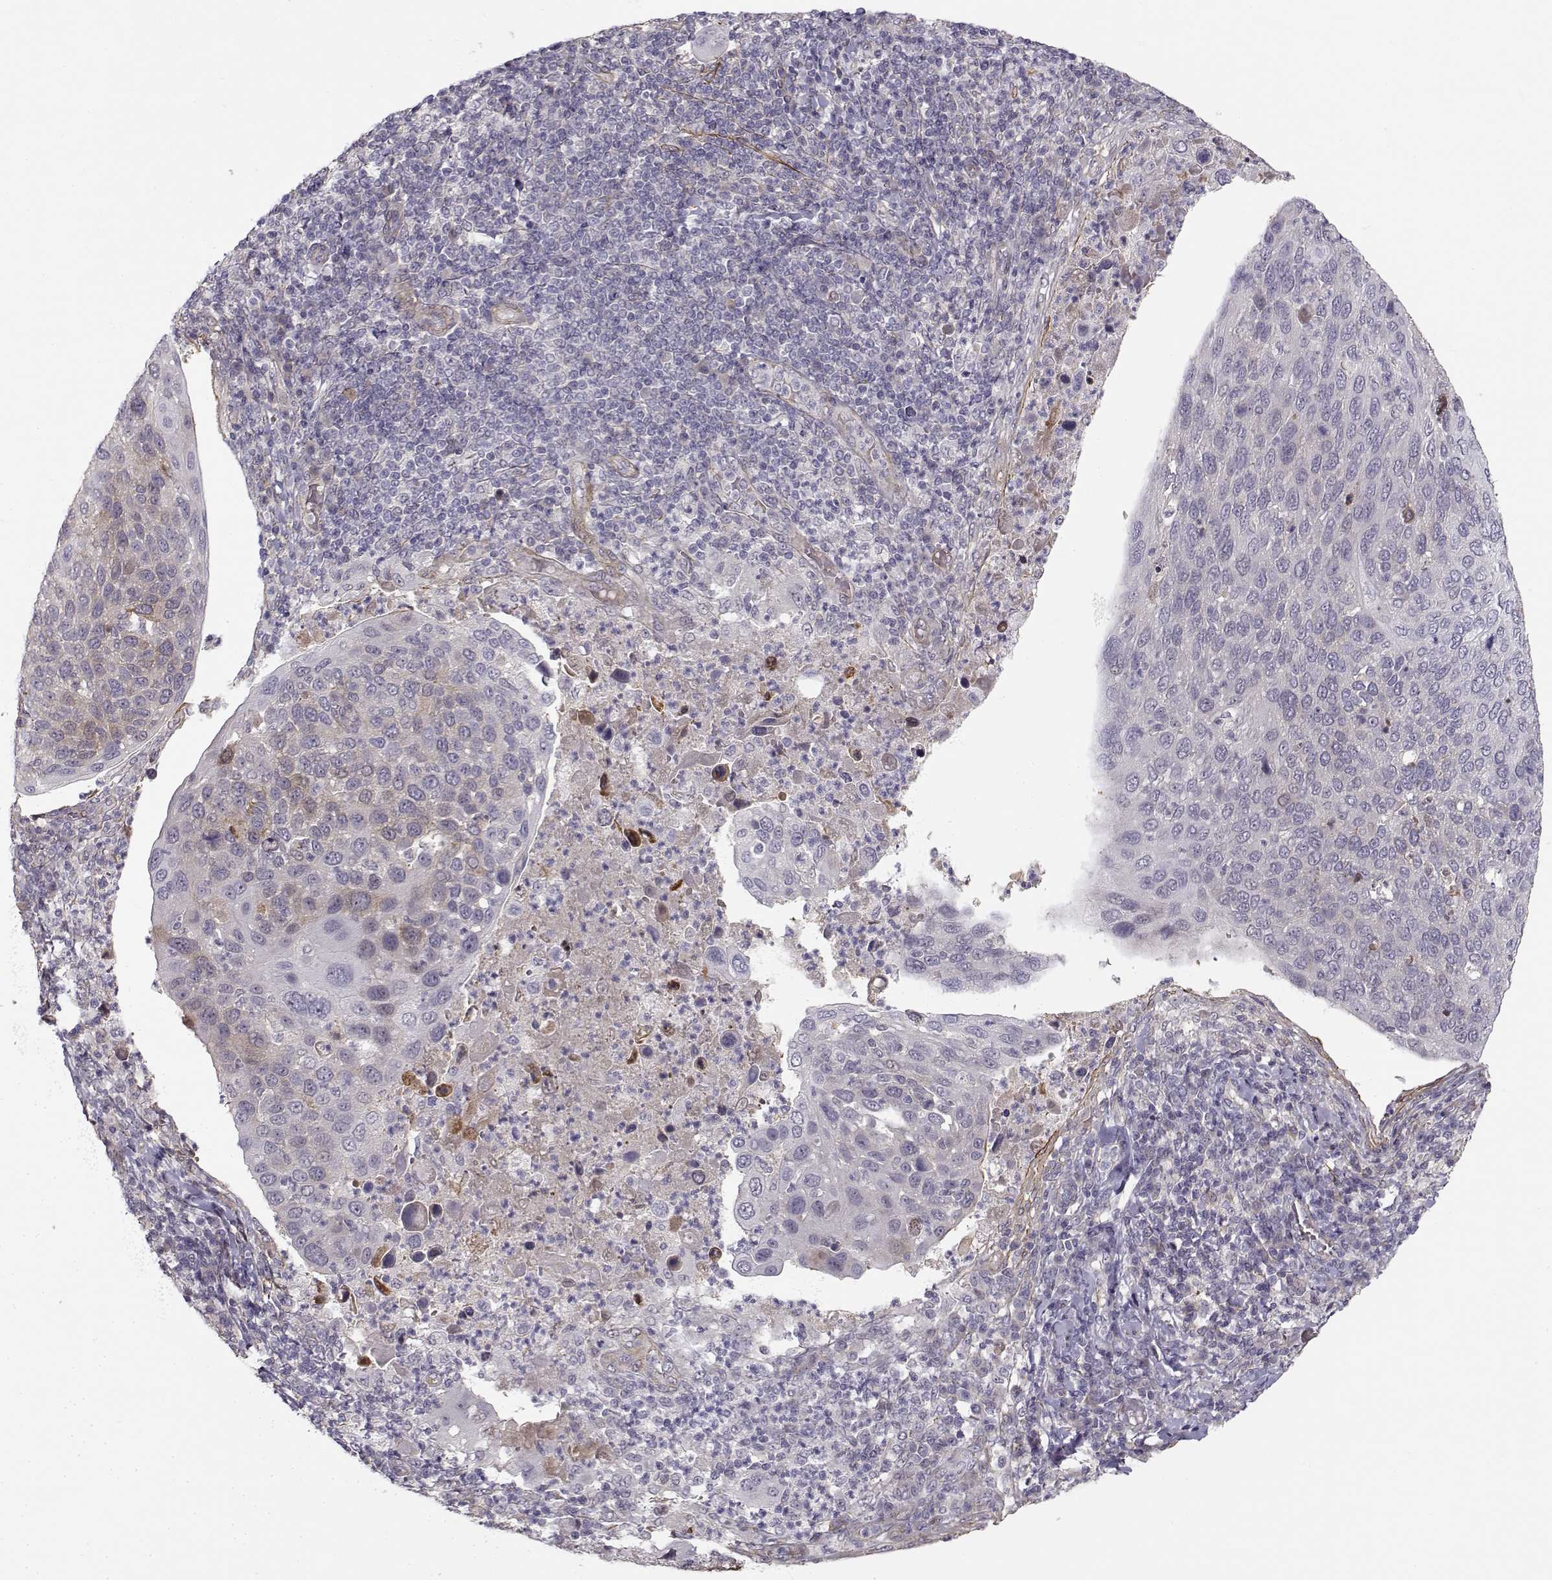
{"staining": {"intensity": "negative", "quantity": "none", "location": "none"}, "tissue": "cervical cancer", "cell_type": "Tumor cells", "image_type": "cancer", "snomed": [{"axis": "morphology", "description": "Squamous cell carcinoma, NOS"}, {"axis": "topography", "description": "Cervix"}], "caption": "The image shows no significant staining in tumor cells of cervical cancer (squamous cell carcinoma). (DAB IHC visualized using brightfield microscopy, high magnification).", "gene": "RGS9BP", "patient": {"sex": "female", "age": 54}}